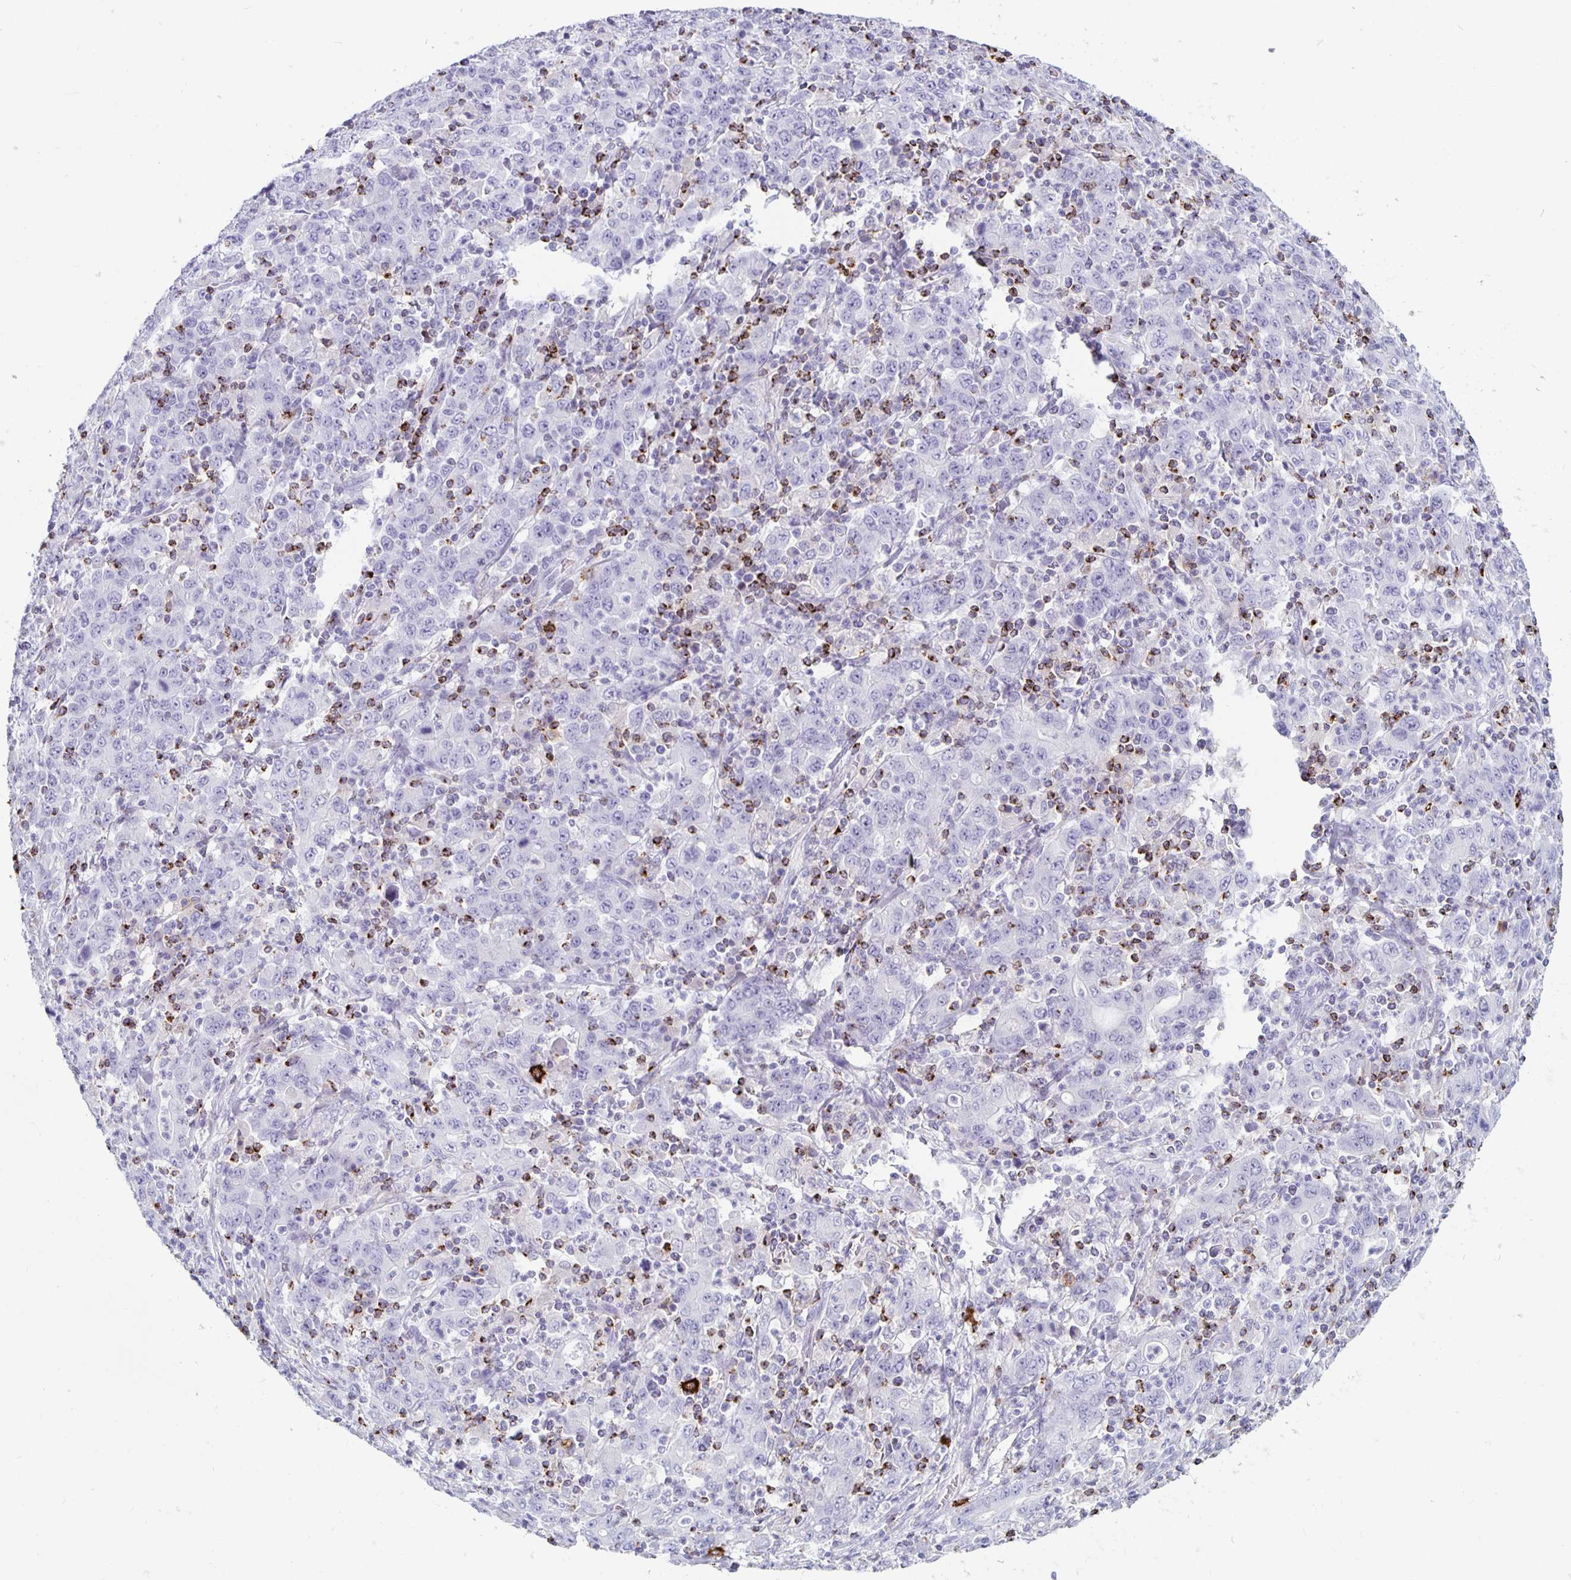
{"staining": {"intensity": "negative", "quantity": "none", "location": "none"}, "tissue": "stomach cancer", "cell_type": "Tumor cells", "image_type": "cancer", "snomed": [{"axis": "morphology", "description": "Adenocarcinoma, NOS"}, {"axis": "topography", "description": "Stomach, upper"}], "caption": "IHC photomicrograph of neoplastic tissue: stomach adenocarcinoma stained with DAB (3,3'-diaminobenzidine) shows no significant protein expression in tumor cells. (Stains: DAB (3,3'-diaminobenzidine) immunohistochemistry with hematoxylin counter stain, Microscopy: brightfield microscopy at high magnification).", "gene": "GZMK", "patient": {"sex": "male", "age": 69}}